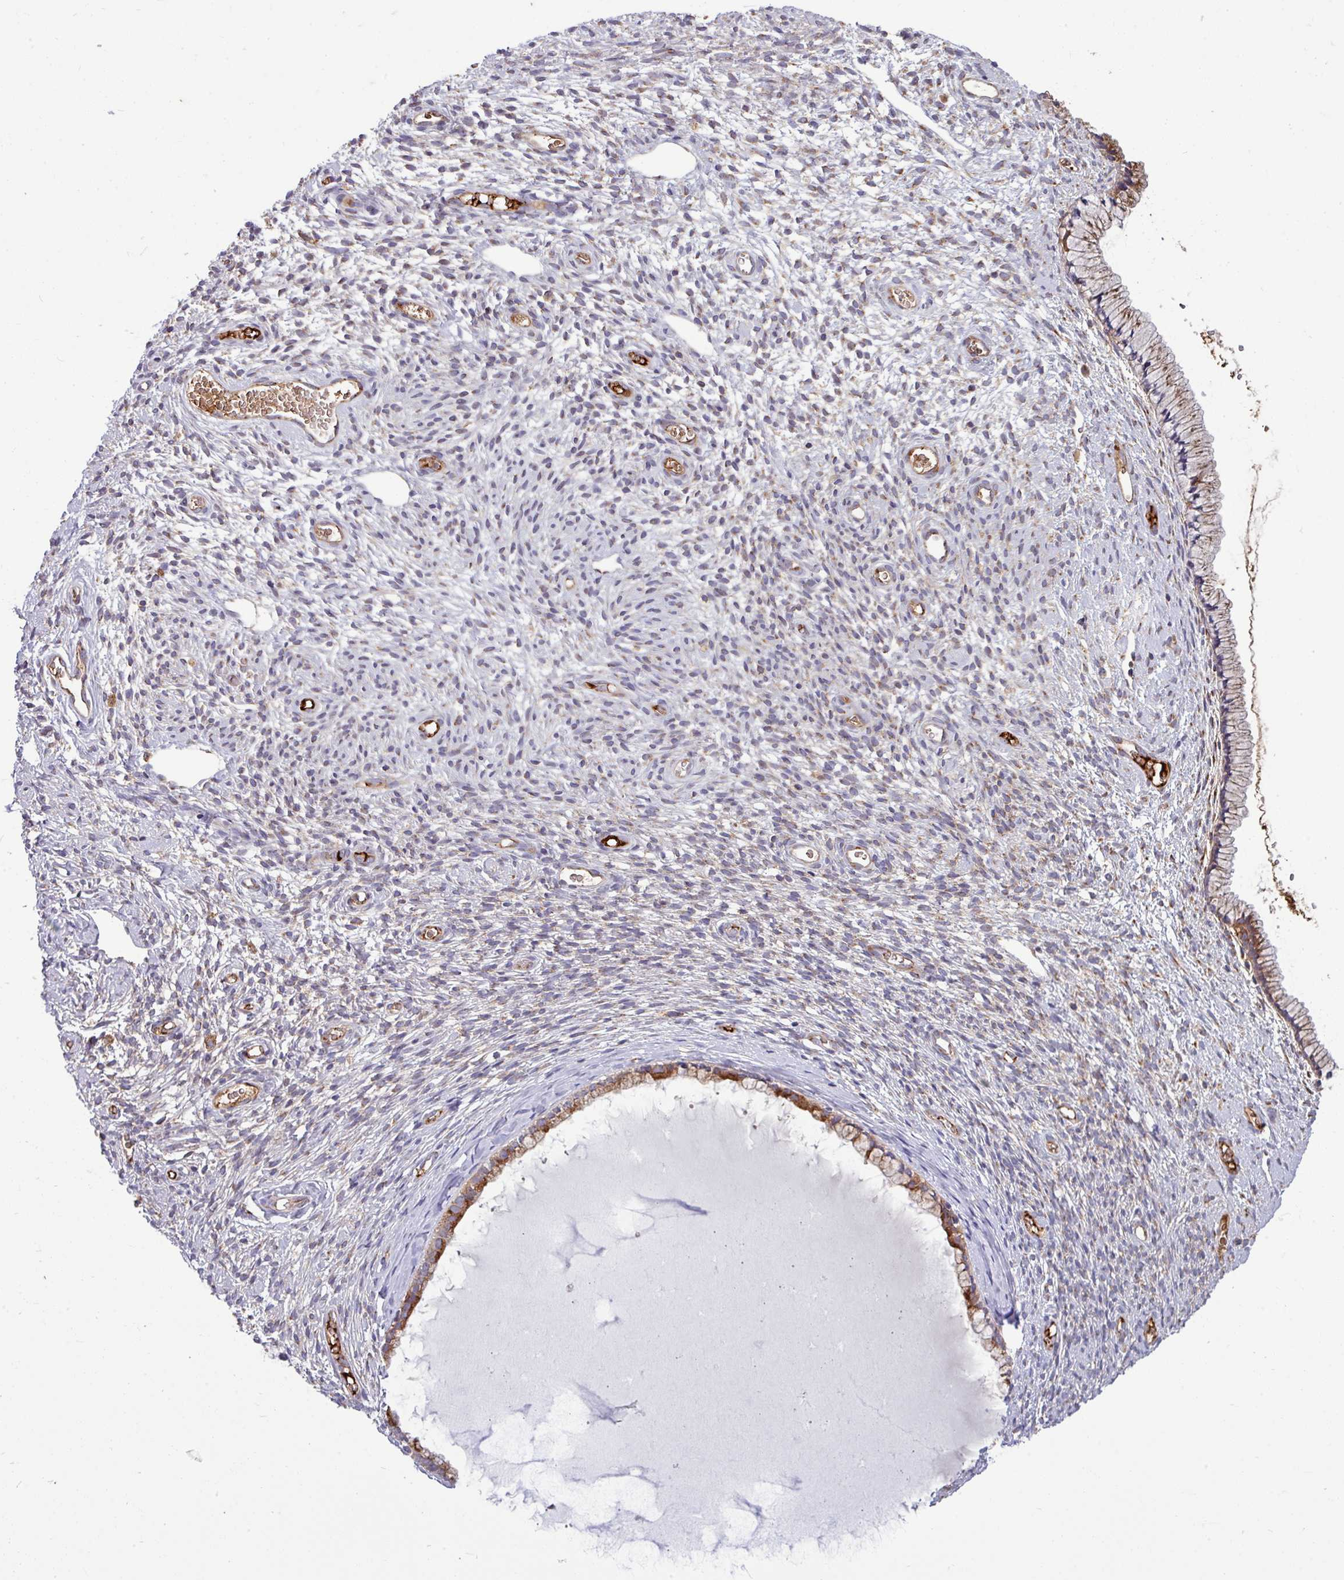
{"staining": {"intensity": "strong", "quantity": ">75%", "location": "cytoplasmic/membranous"}, "tissue": "cervix", "cell_type": "Glandular cells", "image_type": "normal", "snomed": [{"axis": "morphology", "description": "Normal tissue, NOS"}, {"axis": "topography", "description": "Cervix"}], "caption": "Cervix stained with immunohistochemistry (IHC) reveals strong cytoplasmic/membranous positivity in approximately >75% of glandular cells. (DAB IHC with brightfield microscopy, high magnification).", "gene": "LSM12", "patient": {"sex": "female", "age": 76}}